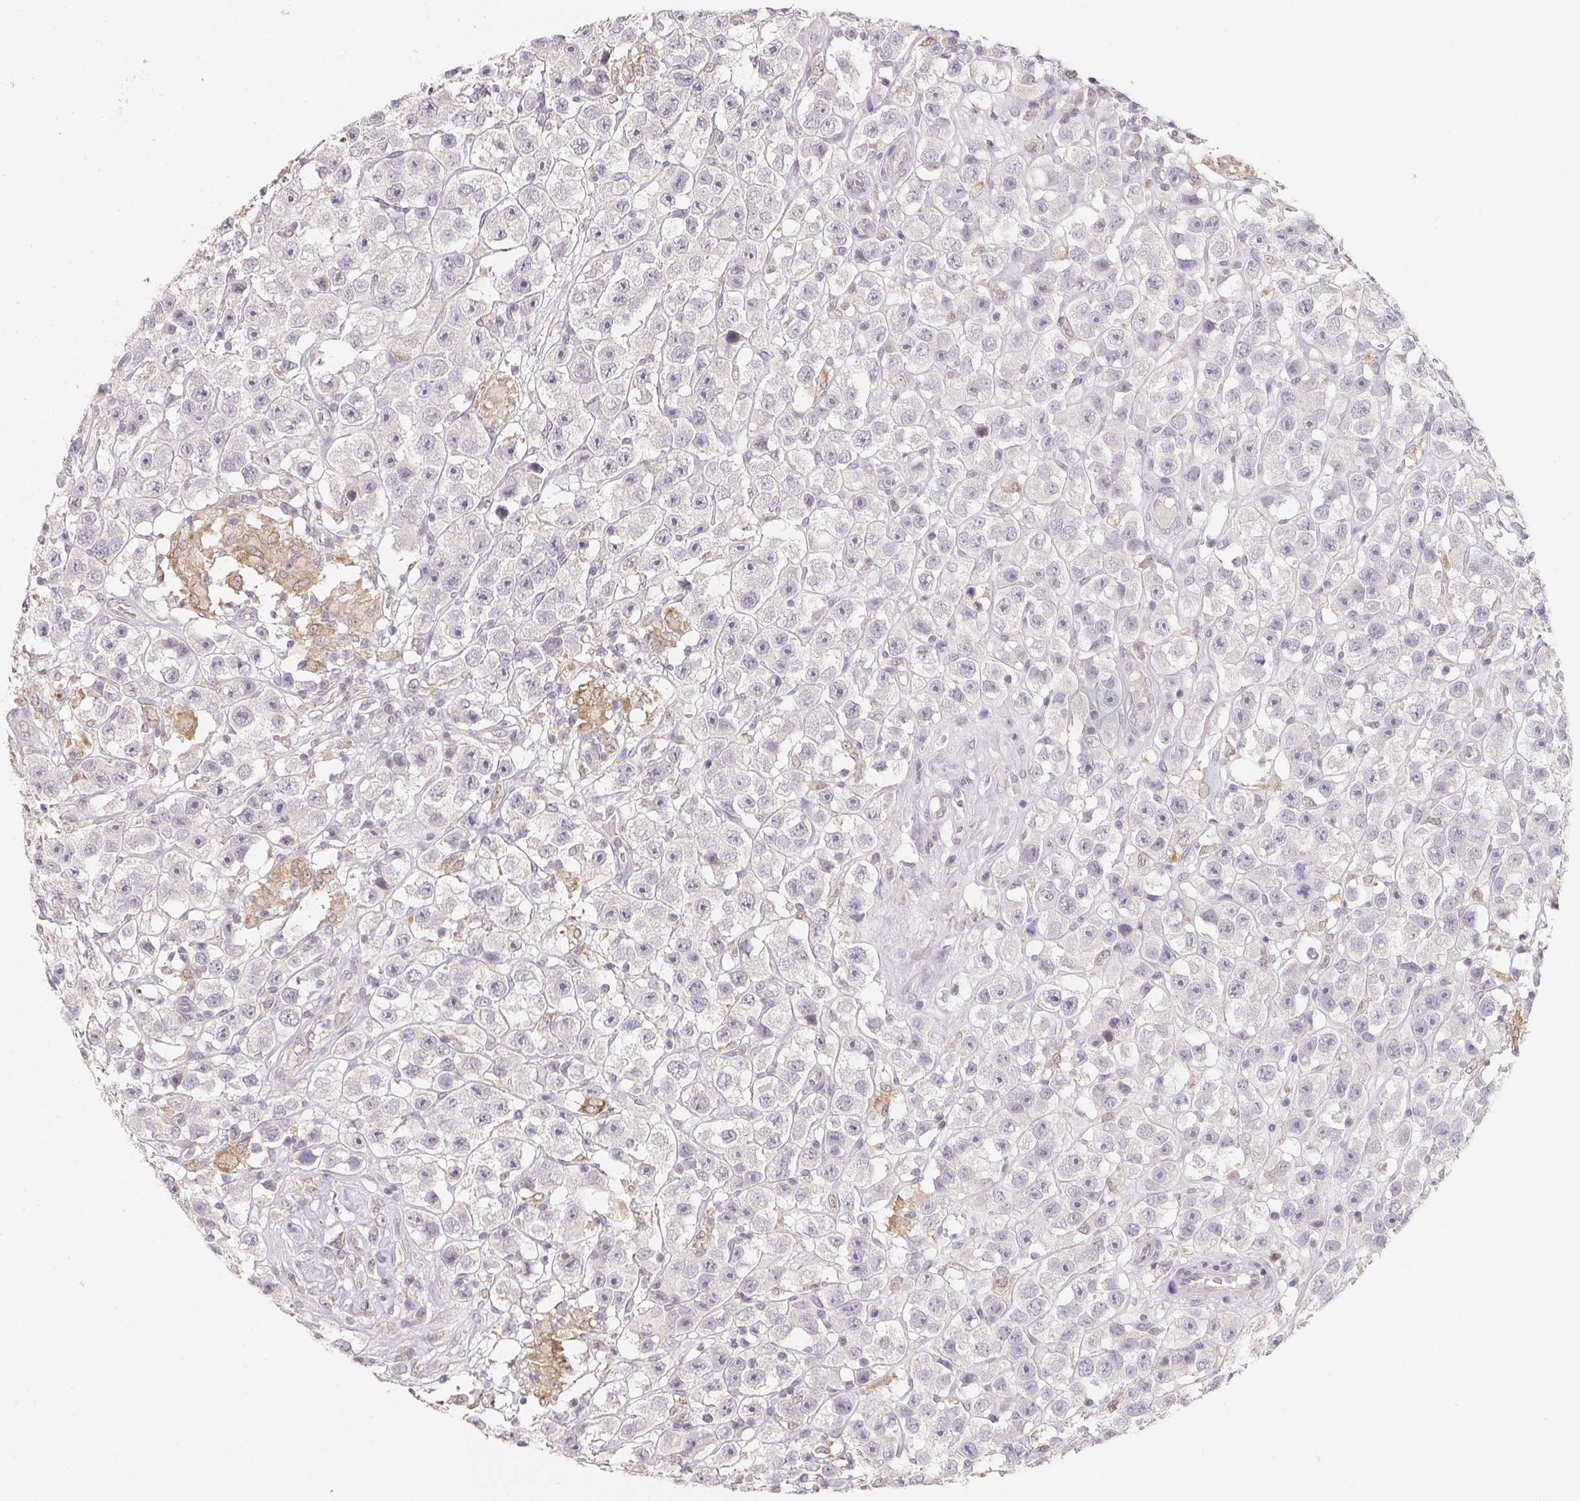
{"staining": {"intensity": "negative", "quantity": "none", "location": "none"}, "tissue": "testis cancer", "cell_type": "Tumor cells", "image_type": "cancer", "snomed": [{"axis": "morphology", "description": "Seminoma, NOS"}, {"axis": "topography", "description": "Testis"}], "caption": "IHC image of testis cancer stained for a protein (brown), which displays no staining in tumor cells. (DAB (3,3'-diaminobenzidine) IHC with hematoxylin counter stain).", "gene": "SOAT1", "patient": {"sex": "male", "age": 45}}